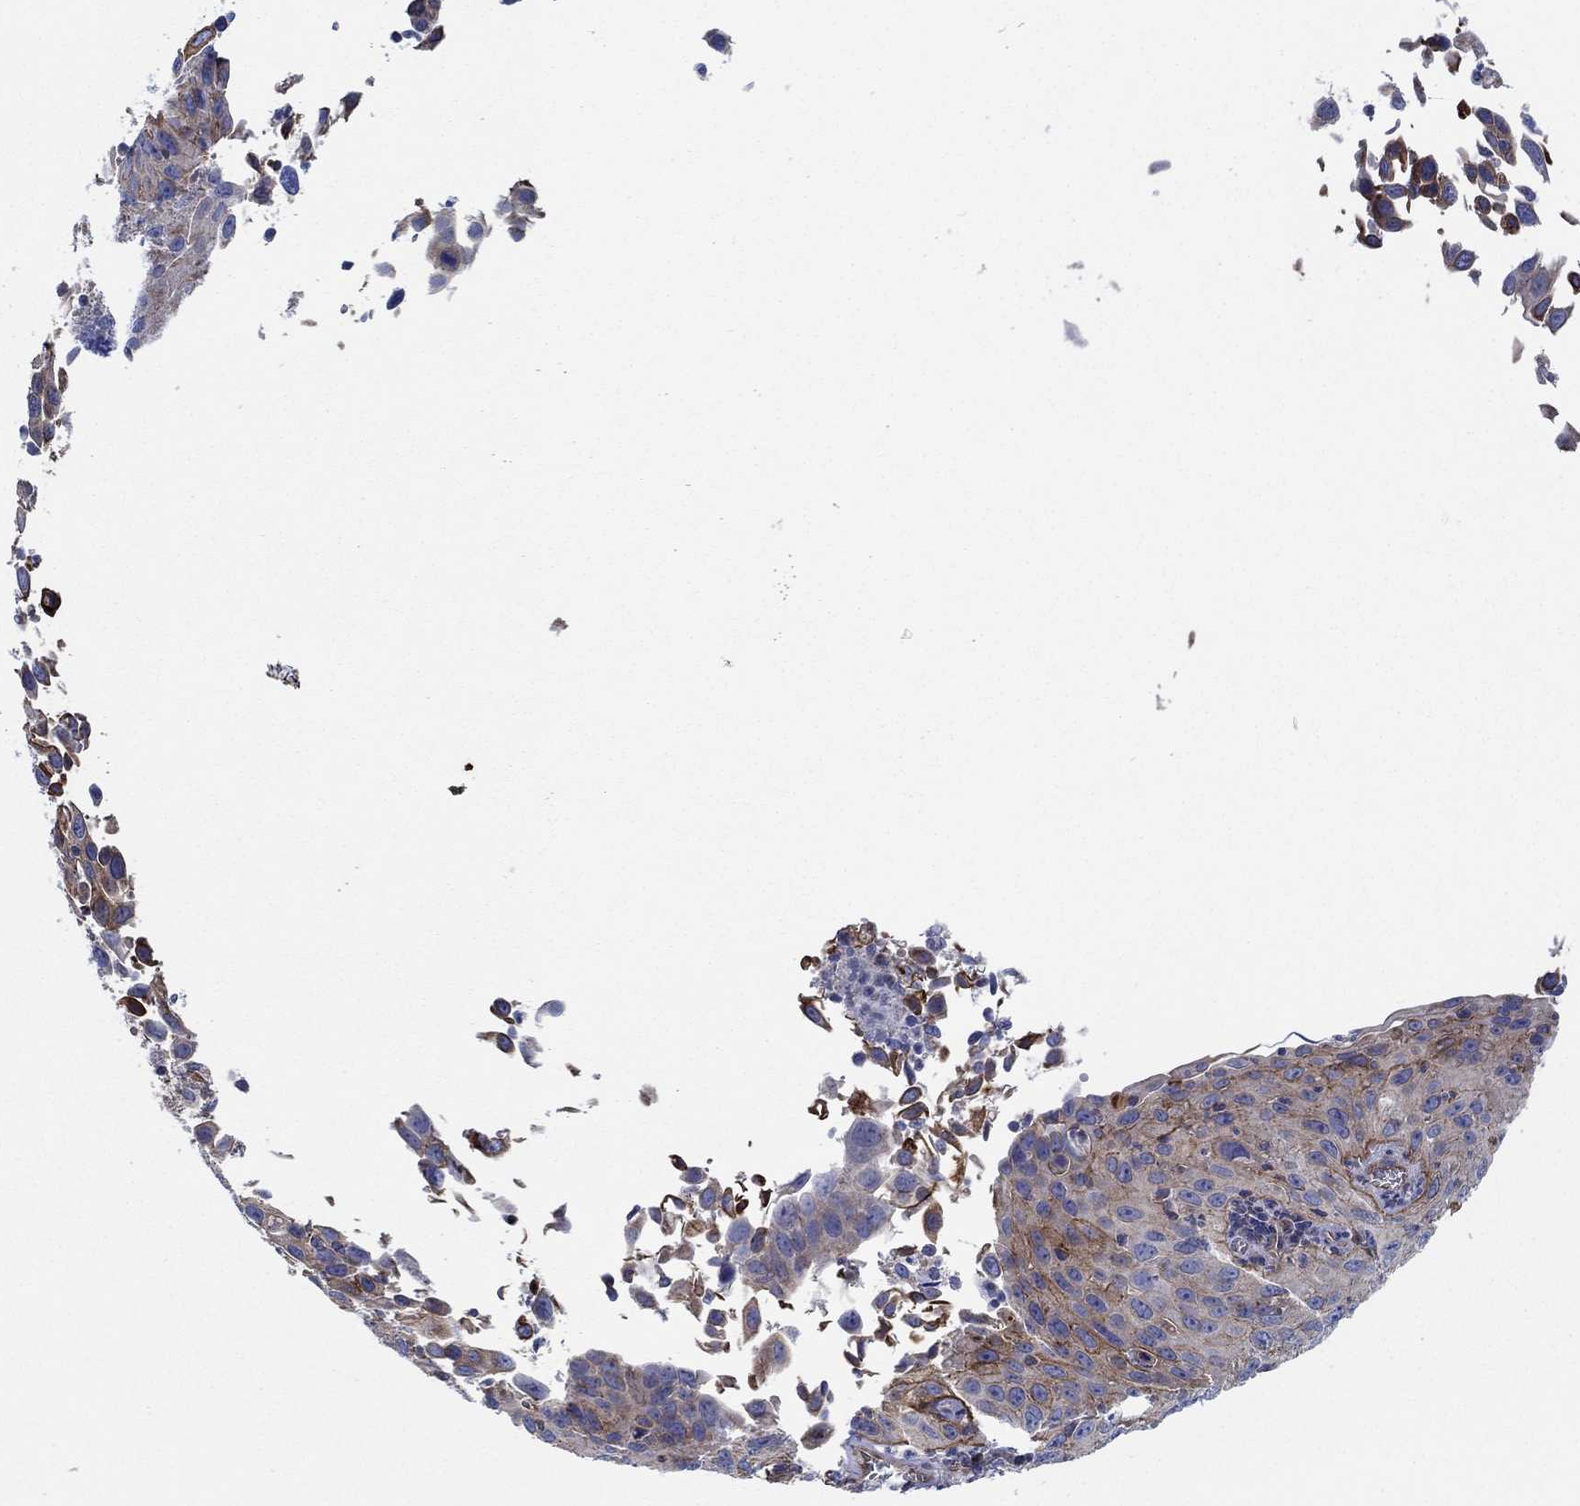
{"staining": {"intensity": "moderate", "quantity": "<25%", "location": "cytoplasmic/membranous"}, "tissue": "cervical cancer", "cell_type": "Tumor cells", "image_type": "cancer", "snomed": [{"axis": "morphology", "description": "Squamous cell carcinoma, NOS"}, {"axis": "topography", "description": "Cervix"}], "caption": "Human cervical cancer stained for a protein (brown) reveals moderate cytoplasmic/membranous positive positivity in approximately <25% of tumor cells.", "gene": "FMN1", "patient": {"sex": "female", "age": 26}}